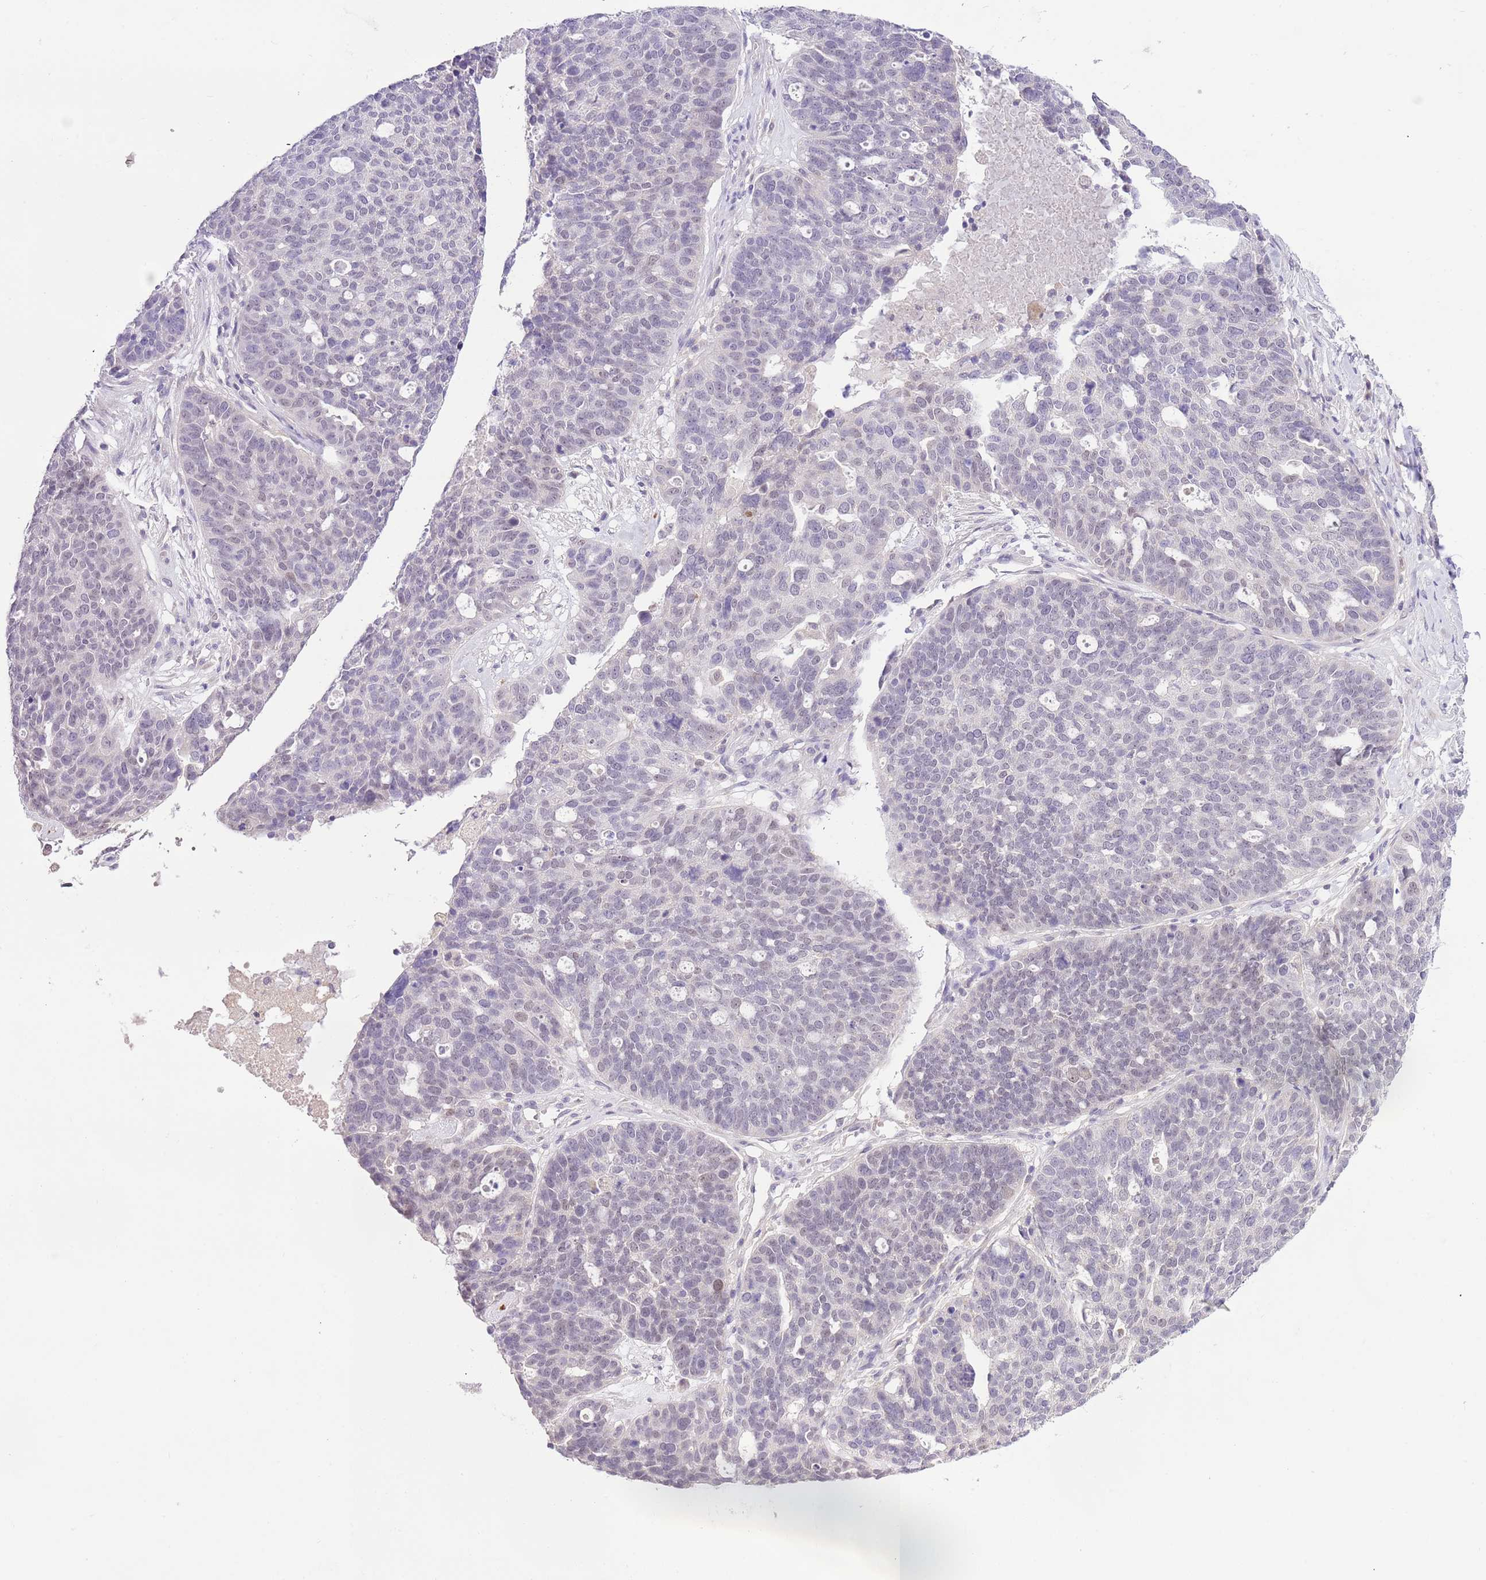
{"staining": {"intensity": "negative", "quantity": "none", "location": "none"}, "tissue": "ovarian cancer", "cell_type": "Tumor cells", "image_type": "cancer", "snomed": [{"axis": "morphology", "description": "Cystadenocarcinoma, serous, NOS"}, {"axis": "topography", "description": "Ovary"}], "caption": "IHC micrograph of neoplastic tissue: ovarian serous cystadenocarcinoma stained with DAB shows no significant protein positivity in tumor cells.", "gene": "GALK2", "patient": {"sex": "female", "age": 59}}